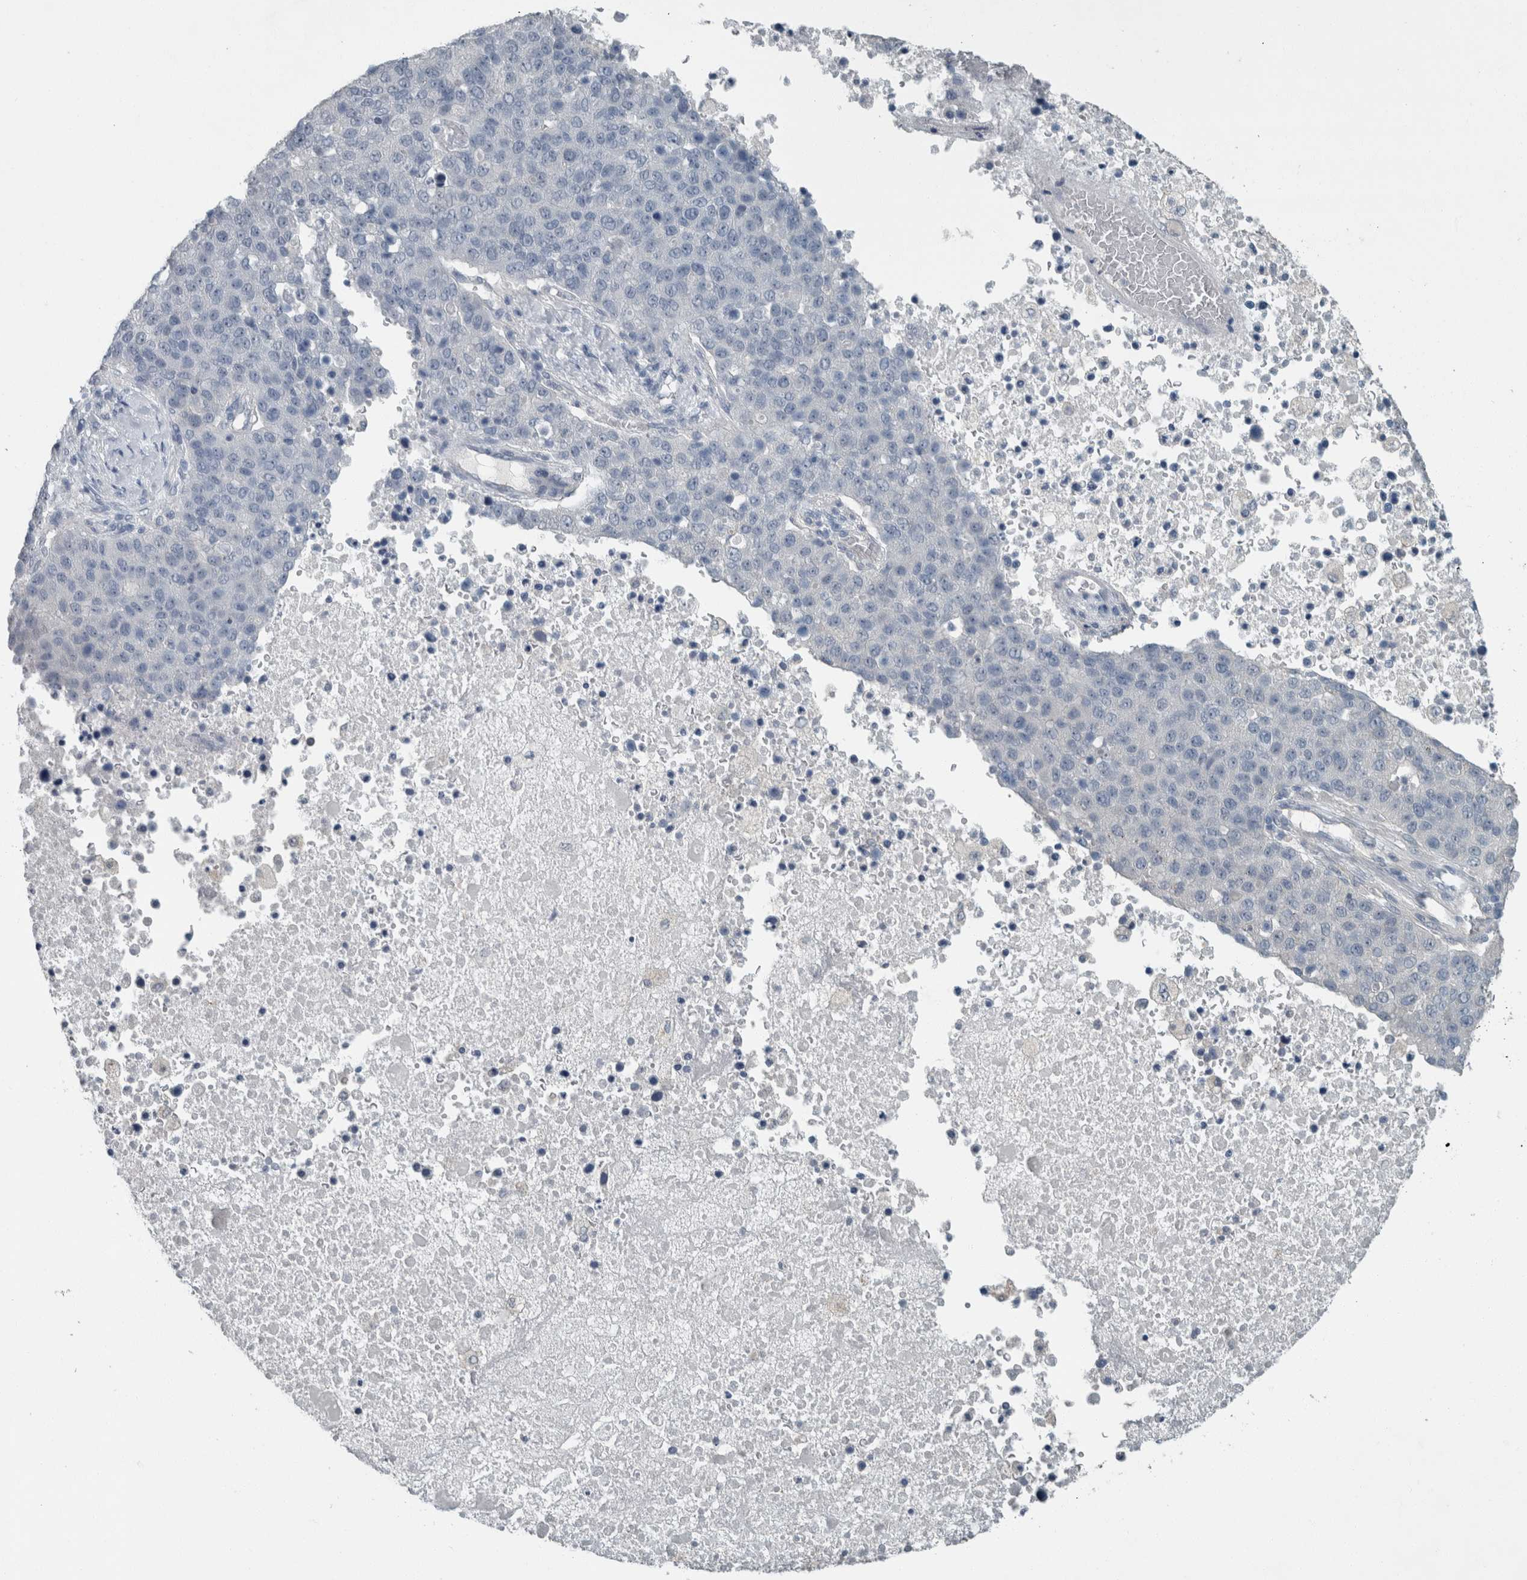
{"staining": {"intensity": "negative", "quantity": "none", "location": "none"}, "tissue": "pancreatic cancer", "cell_type": "Tumor cells", "image_type": "cancer", "snomed": [{"axis": "morphology", "description": "Adenocarcinoma, NOS"}, {"axis": "topography", "description": "Pancreas"}], "caption": "Pancreatic adenocarcinoma was stained to show a protein in brown. There is no significant staining in tumor cells.", "gene": "MYO1E", "patient": {"sex": "female", "age": 61}}